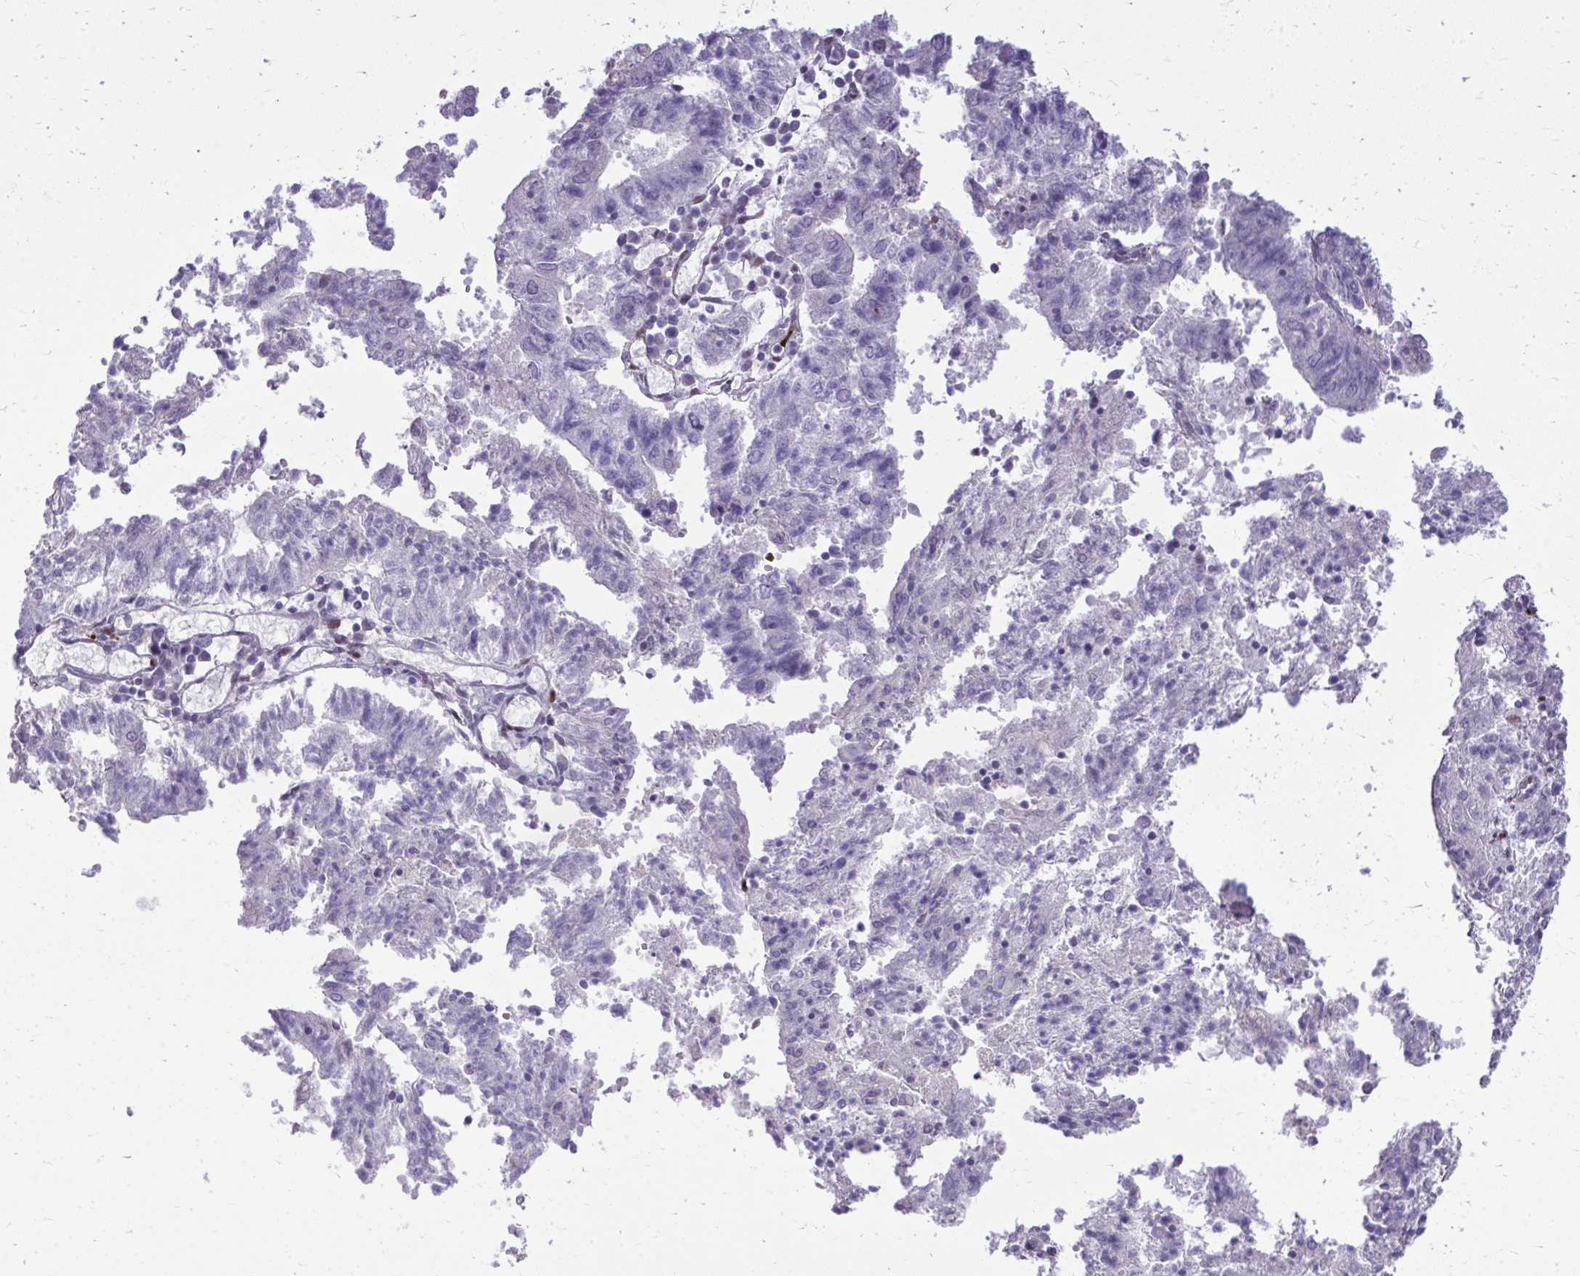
{"staining": {"intensity": "negative", "quantity": "none", "location": "none"}, "tissue": "endometrial cancer", "cell_type": "Tumor cells", "image_type": "cancer", "snomed": [{"axis": "morphology", "description": "Adenocarcinoma, NOS"}, {"axis": "topography", "description": "Endometrium"}], "caption": "A high-resolution image shows immunohistochemistry (IHC) staining of adenocarcinoma (endometrial), which displays no significant staining in tumor cells. Nuclei are stained in blue.", "gene": "DLX4", "patient": {"sex": "female", "age": 82}}